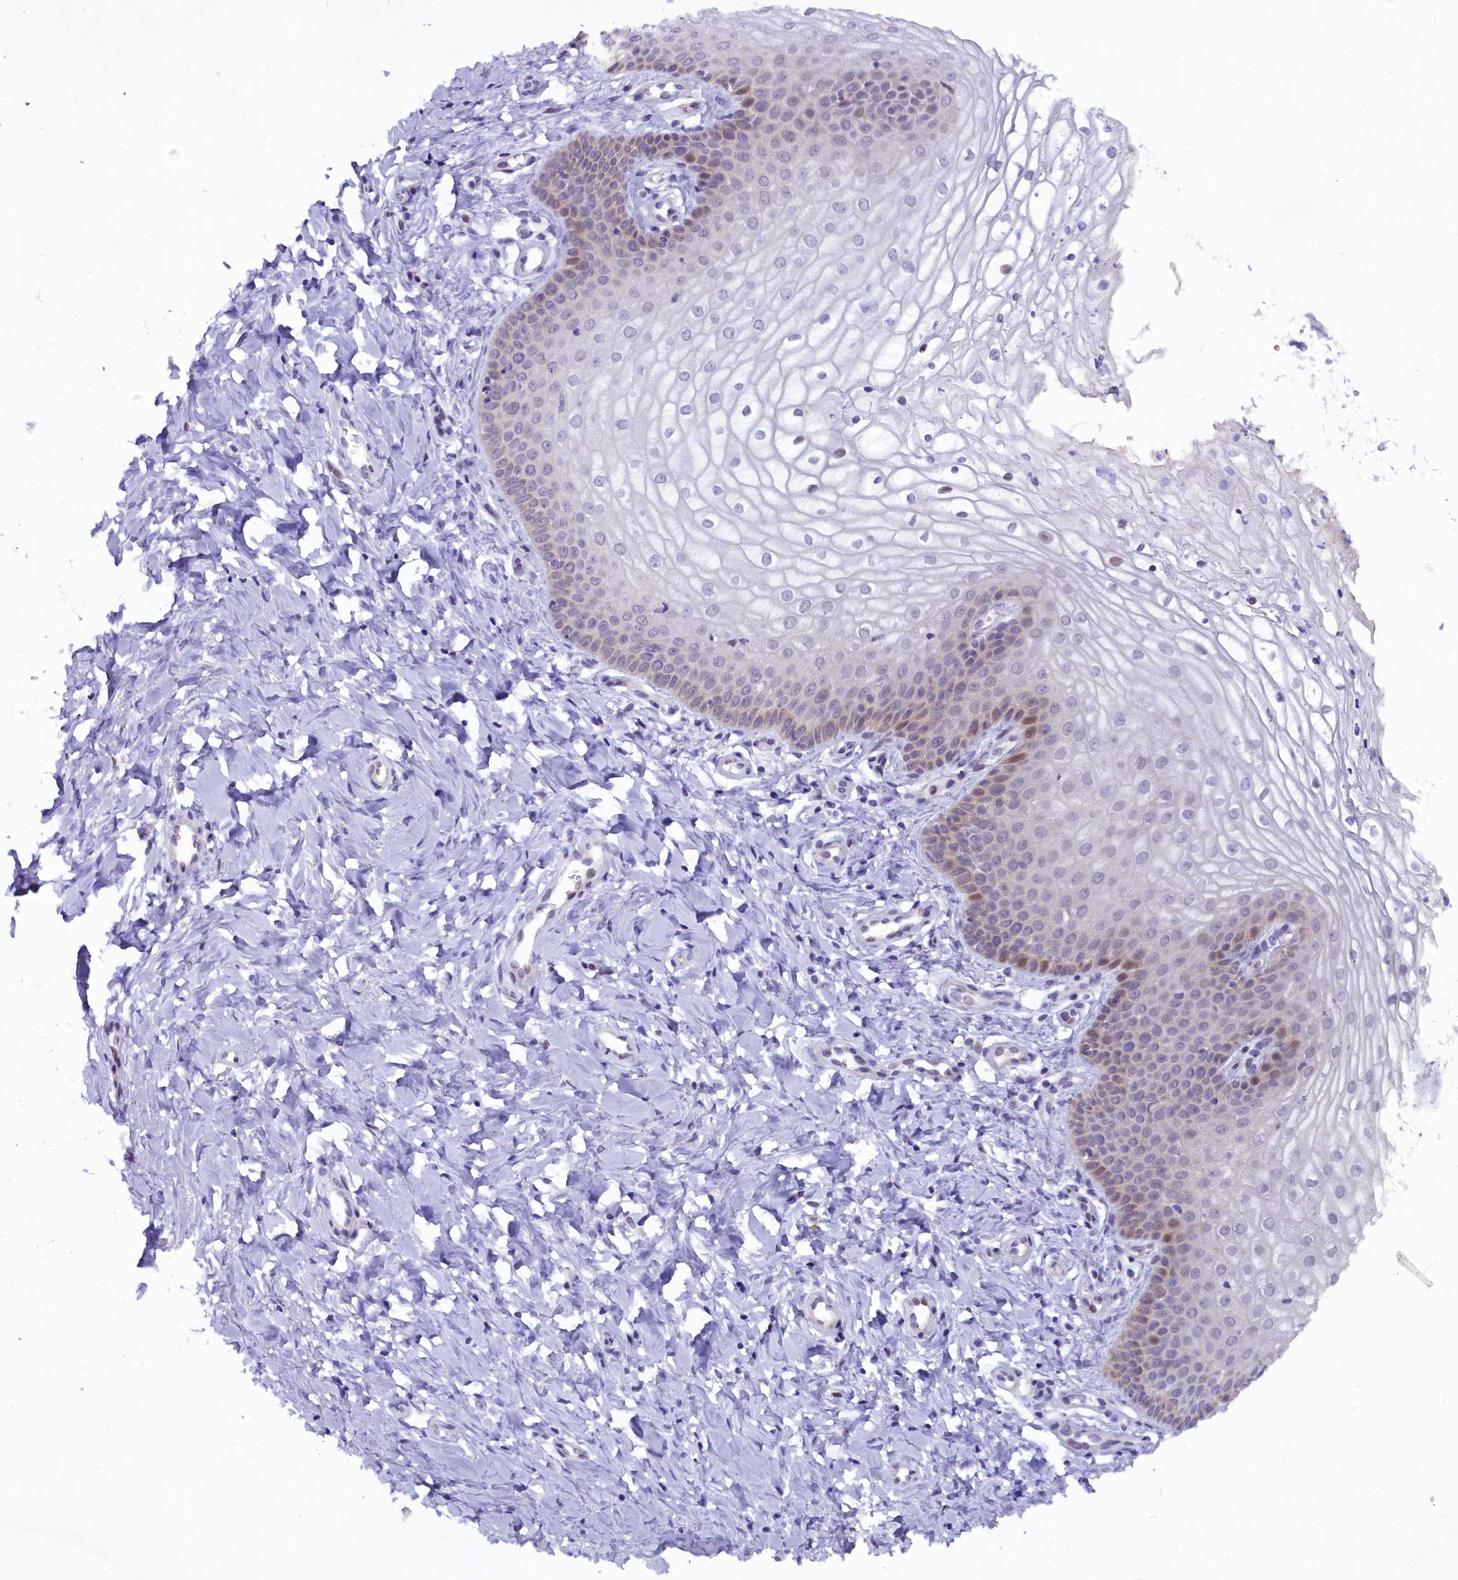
{"staining": {"intensity": "moderate", "quantity": "<25%", "location": "nuclear"}, "tissue": "vagina", "cell_type": "Squamous epithelial cells", "image_type": "normal", "snomed": [{"axis": "morphology", "description": "Normal tissue, NOS"}, {"axis": "topography", "description": "Vagina"}], "caption": "The photomicrograph exhibits staining of normal vagina, revealing moderate nuclear protein expression (brown color) within squamous epithelial cells.", "gene": "CCDC106", "patient": {"sex": "female", "age": 68}}